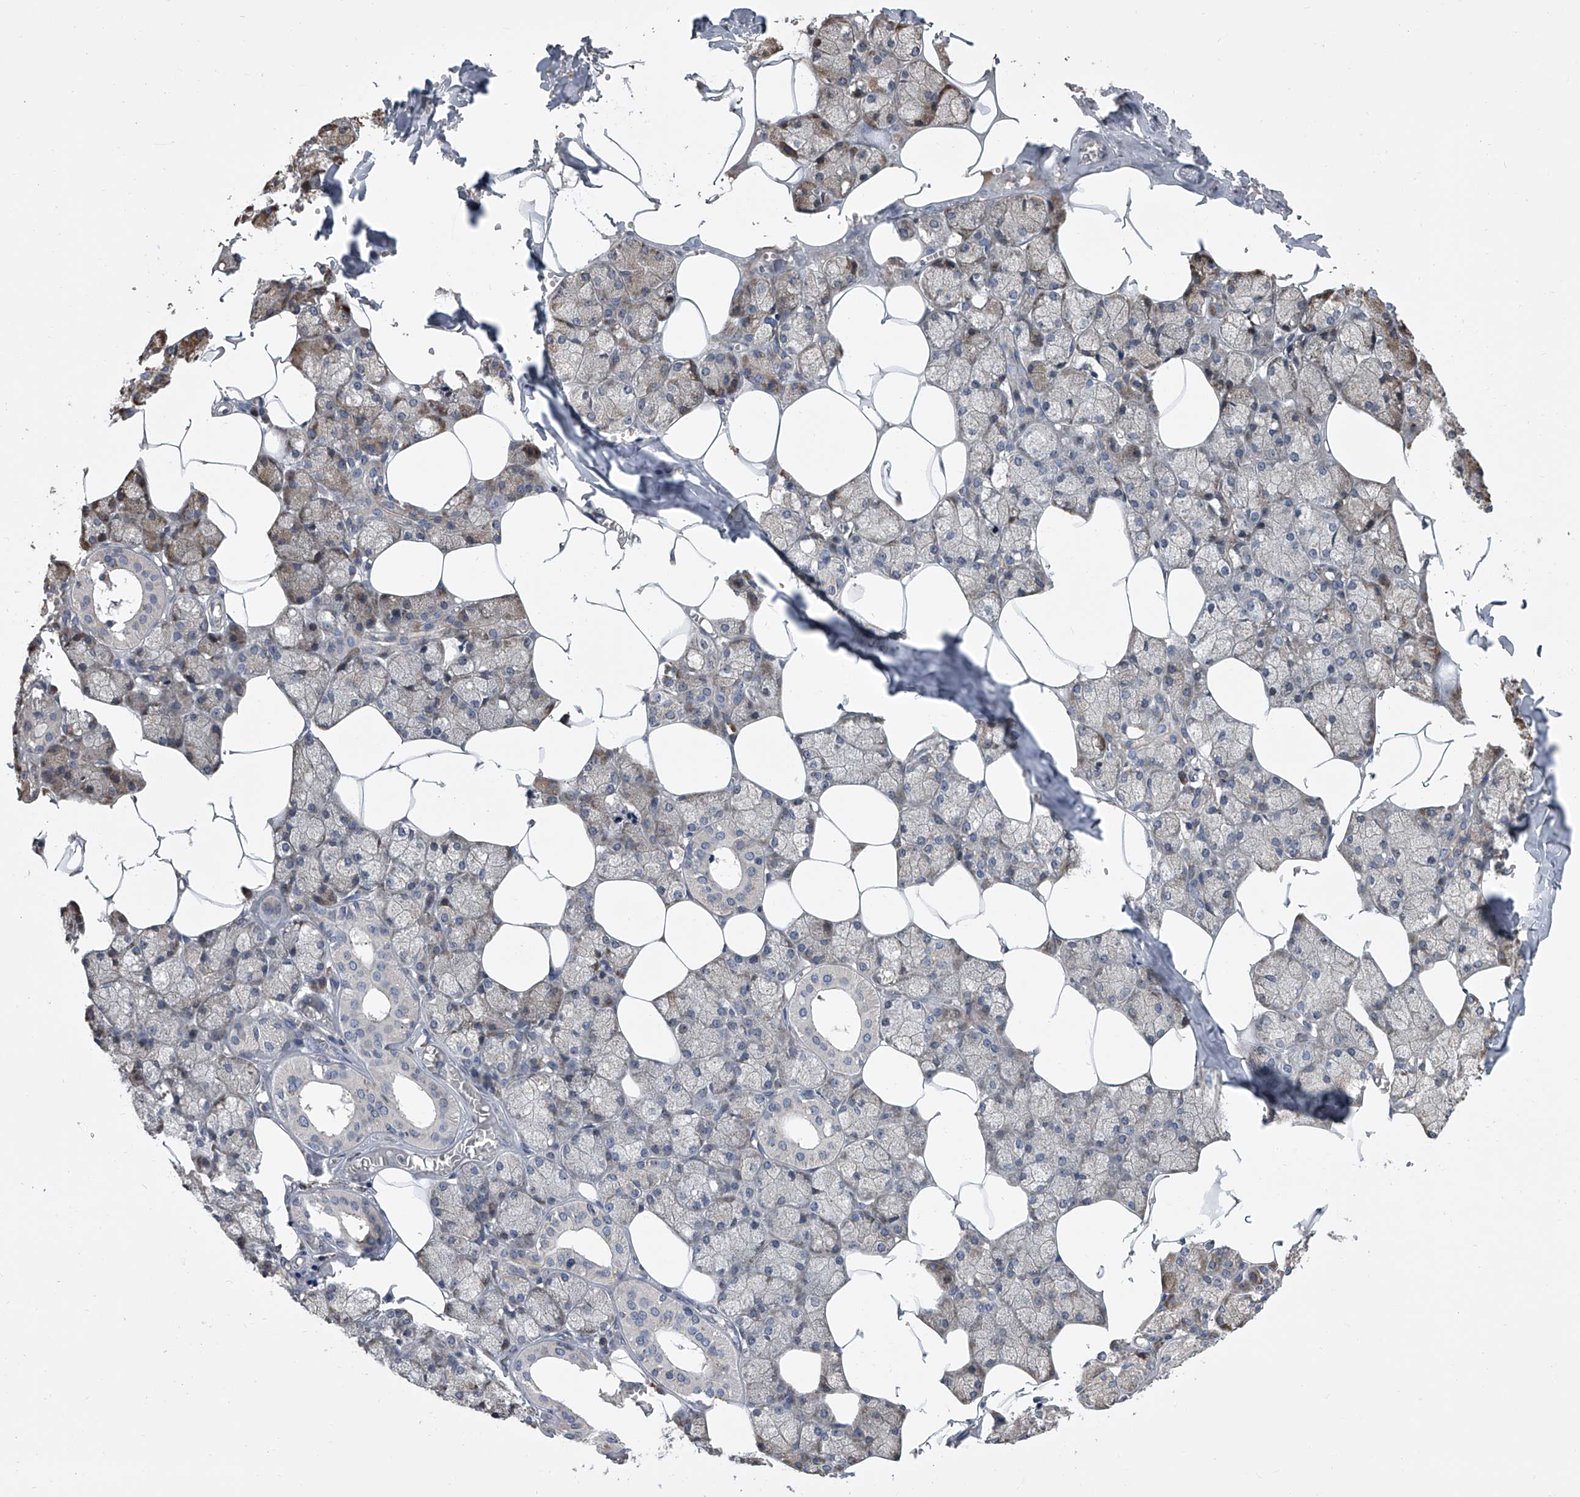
{"staining": {"intensity": "moderate", "quantity": "25%-75%", "location": "cytoplasmic/membranous"}, "tissue": "salivary gland", "cell_type": "Glandular cells", "image_type": "normal", "snomed": [{"axis": "morphology", "description": "Normal tissue, NOS"}, {"axis": "topography", "description": "Salivary gland"}], "caption": "High-power microscopy captured an IHC image of normal salivary gland, revealing moderate cytoplasmic/membranous positivity in approximately 25%-75% of glandular cells.", "gene": "DLGAP2", "patient": {"sex": "male", "age": 62}}